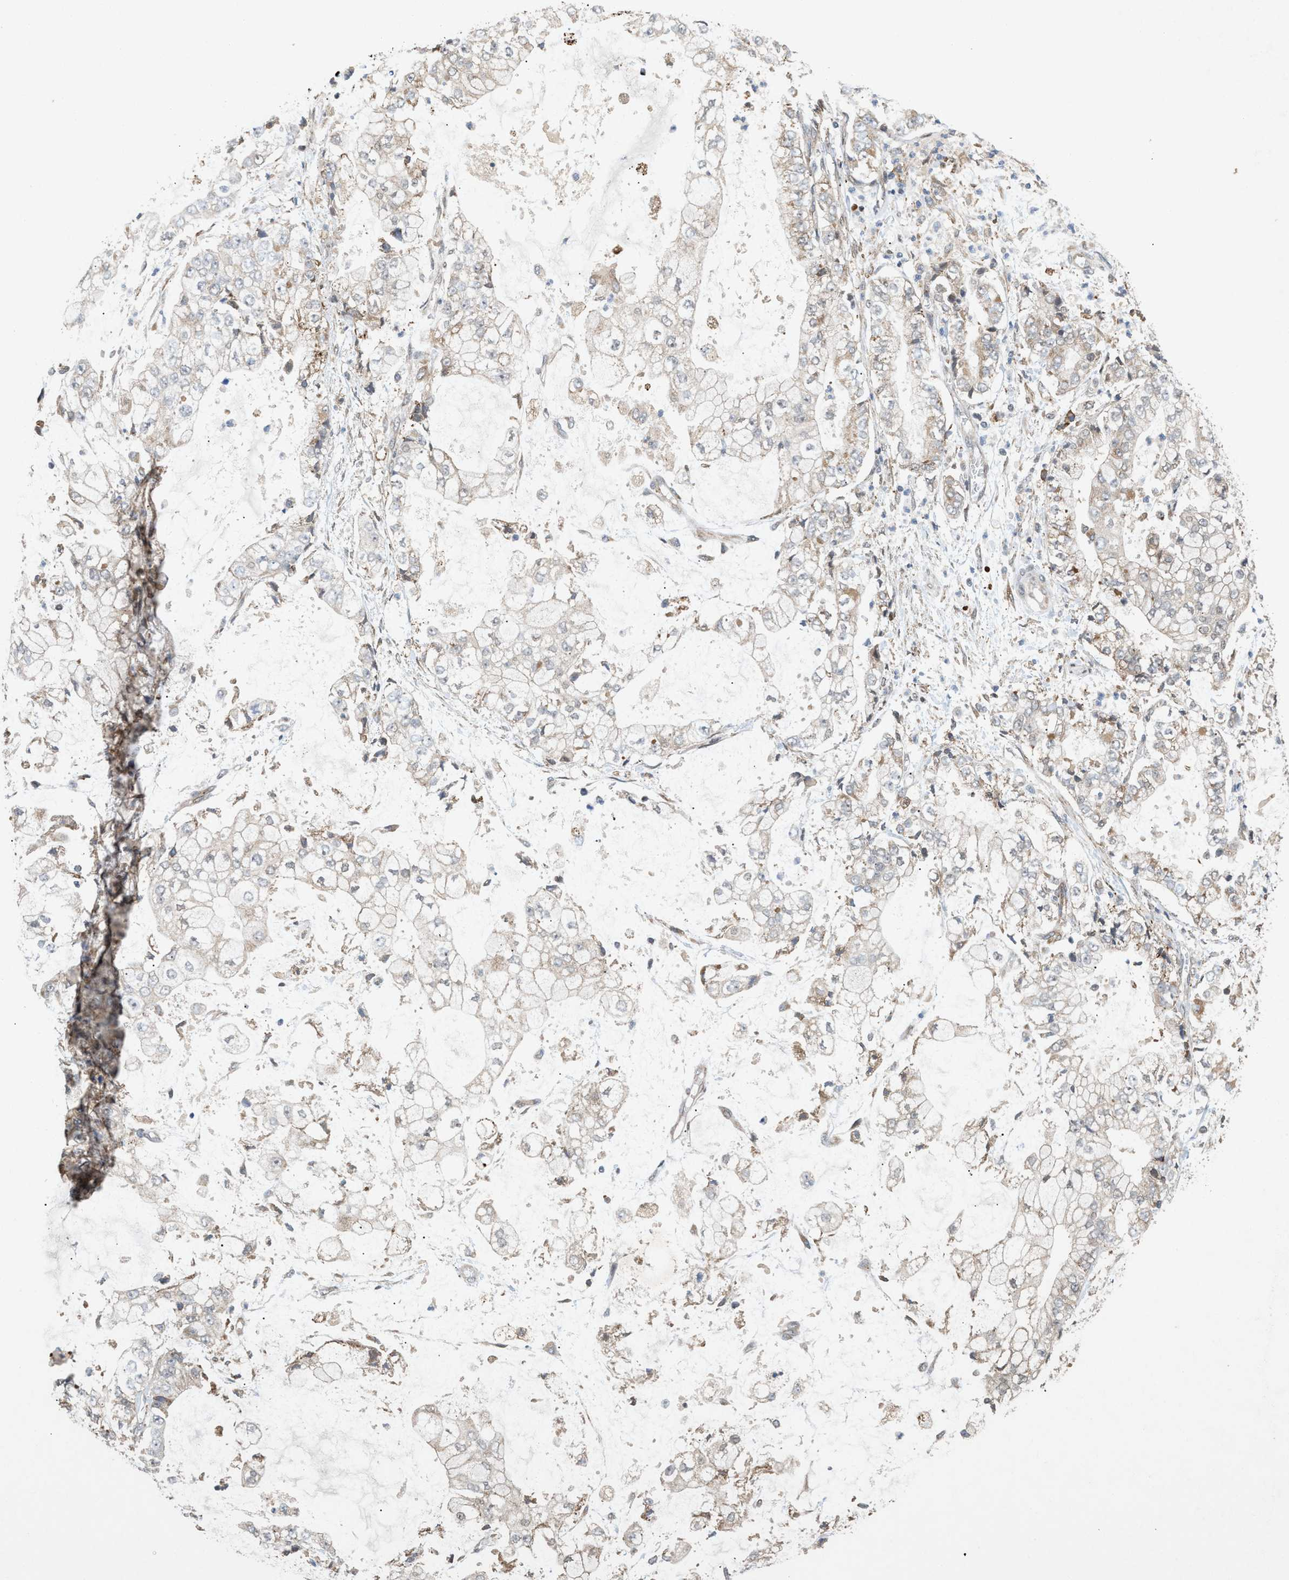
{"staining": {"intensity": "weak", "quantity": "<25%", "location": "cytoplasmic/membranous"}, "tissue": "stomach cancer", "cell_type": "Tumor cells", "image_type": "cancer", "snomed": [{"axis": "morphology", "description": "Adenocarcinoma, NOS"}, {"axis": "topography", "description": "Stomach"}], "caption": "Tumor cells are negative for brown protein staining in adenocarcinoma (stomach).", "gene": "MFSD6", "patient": {"sex": "male", "age": 76}}